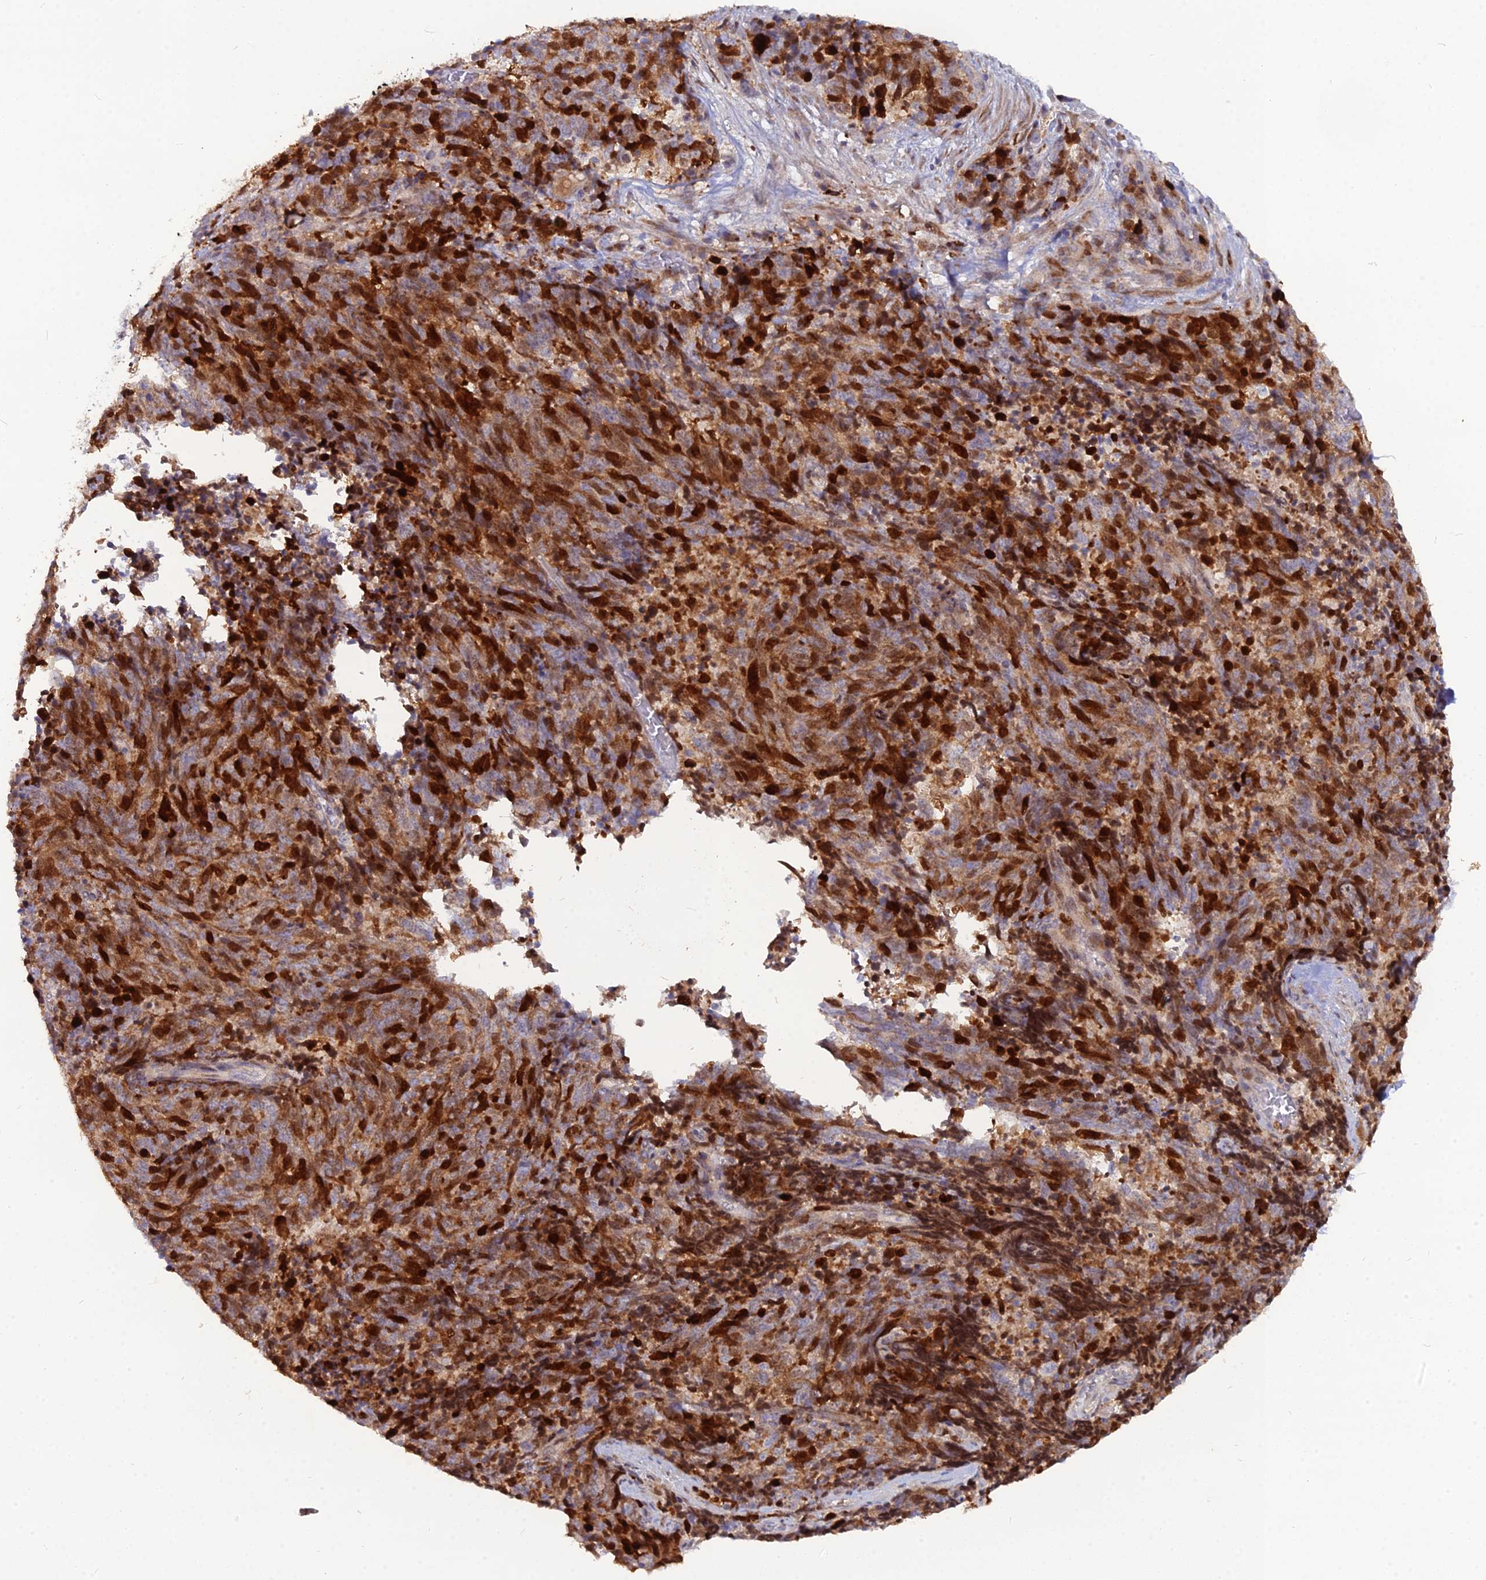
{"staining": {"intensity": "moderate", "quantity": ">75%", "location": "cytoplasmic/membranous,nuclear"}, "tissue": "cervical cancer", "cell_type": "Tumor cells", "image_type": "cancer", "snomed": [{"axis": "morphology", "description": "Squamous cell carcinoma, NOS"}, {"axis": "topography", "description": "Cervix"}], "caption": "A micrograph of cervical cancer stained for a protein shows moderate cytoplasmic/membranous and nuclear brown staining in tumor cells.", "gene": "NUSAP1", "patient": {"sex": "female", "age": 29}}